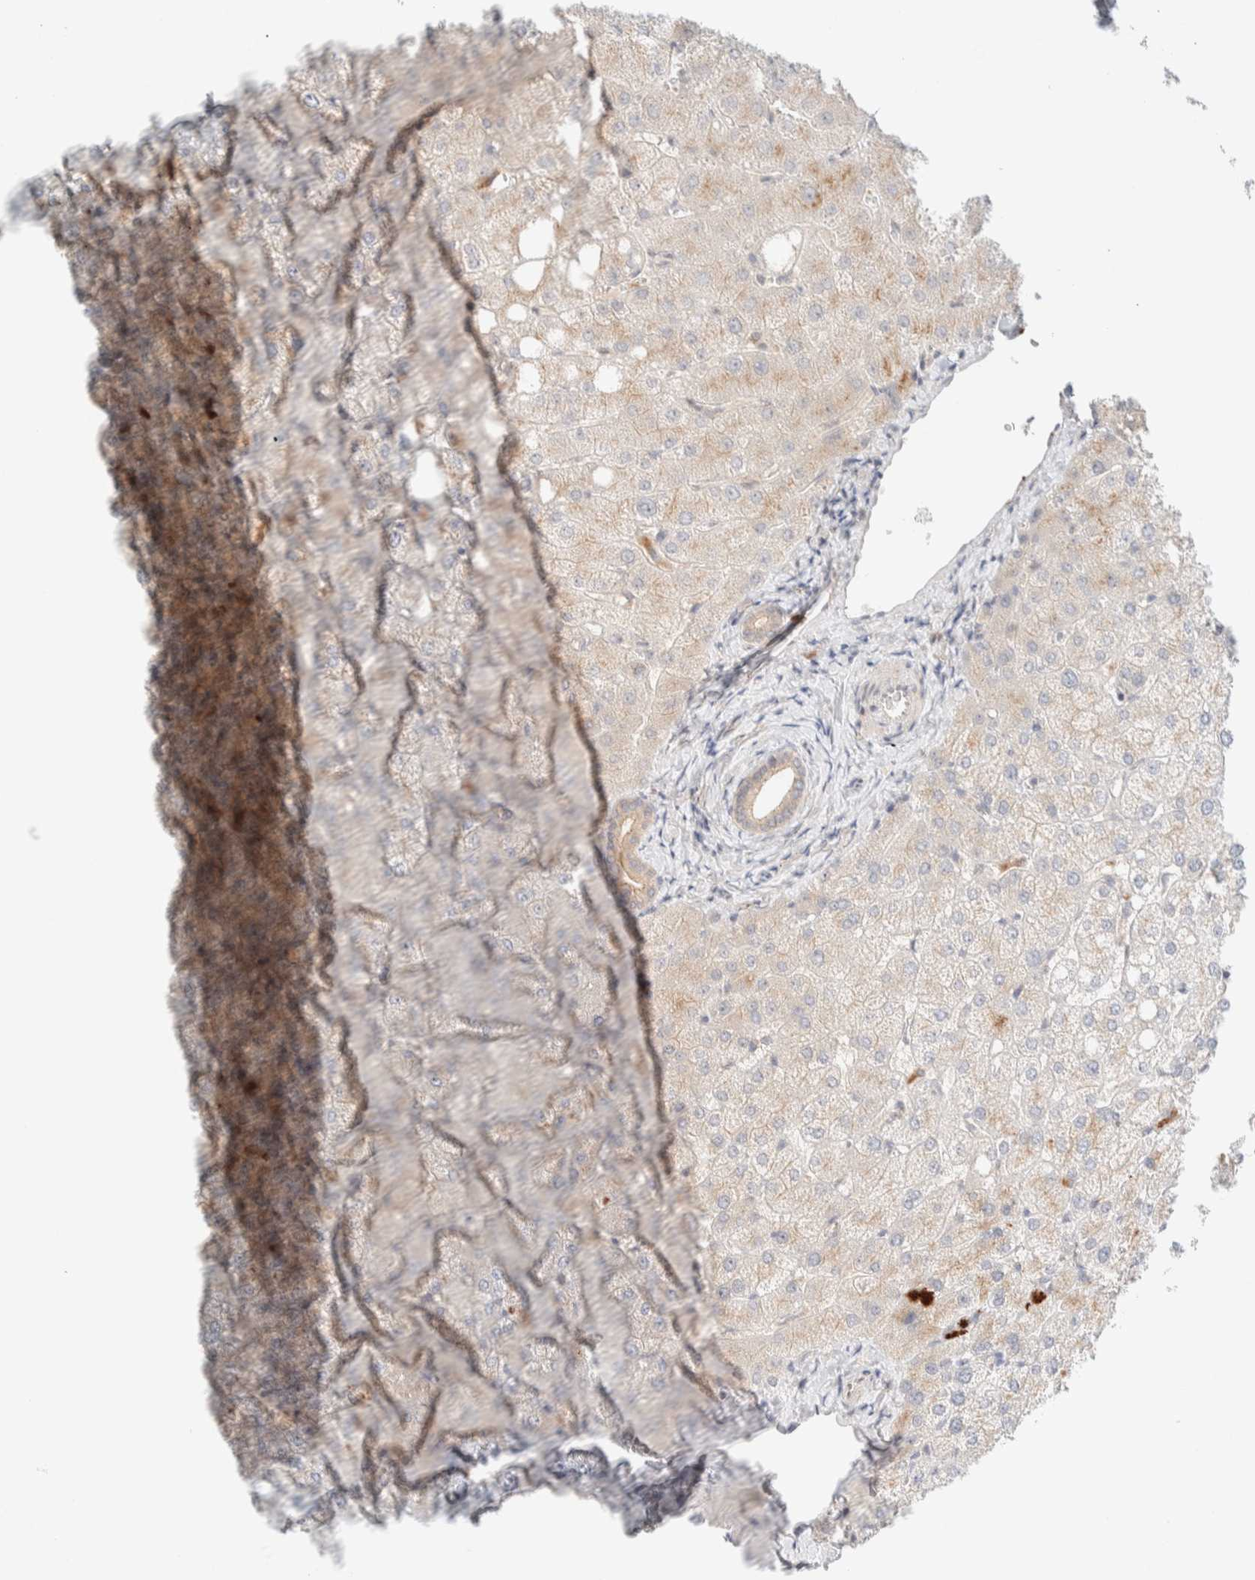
{"staining": {"intensity": "weak", "quantity": "25%-75%", "location": "cytoplasmic/membranous"}, "tissue": "liver", "cell_type": "Cholangiocytes", "image_type": "normal", "snomed": [{"axis": "morphology", "description": "Normal tissue, NOS"}, {"axis": "topography", "description": "Liver"}], "caption": "Protein expression analysis of unremarkable liver shows weak cytoplasmic/membranous staining in approximately 25%-75% of cholangiocytes.", "gene": "CHKA", "patient": {"sex": "female", "age": 54}}